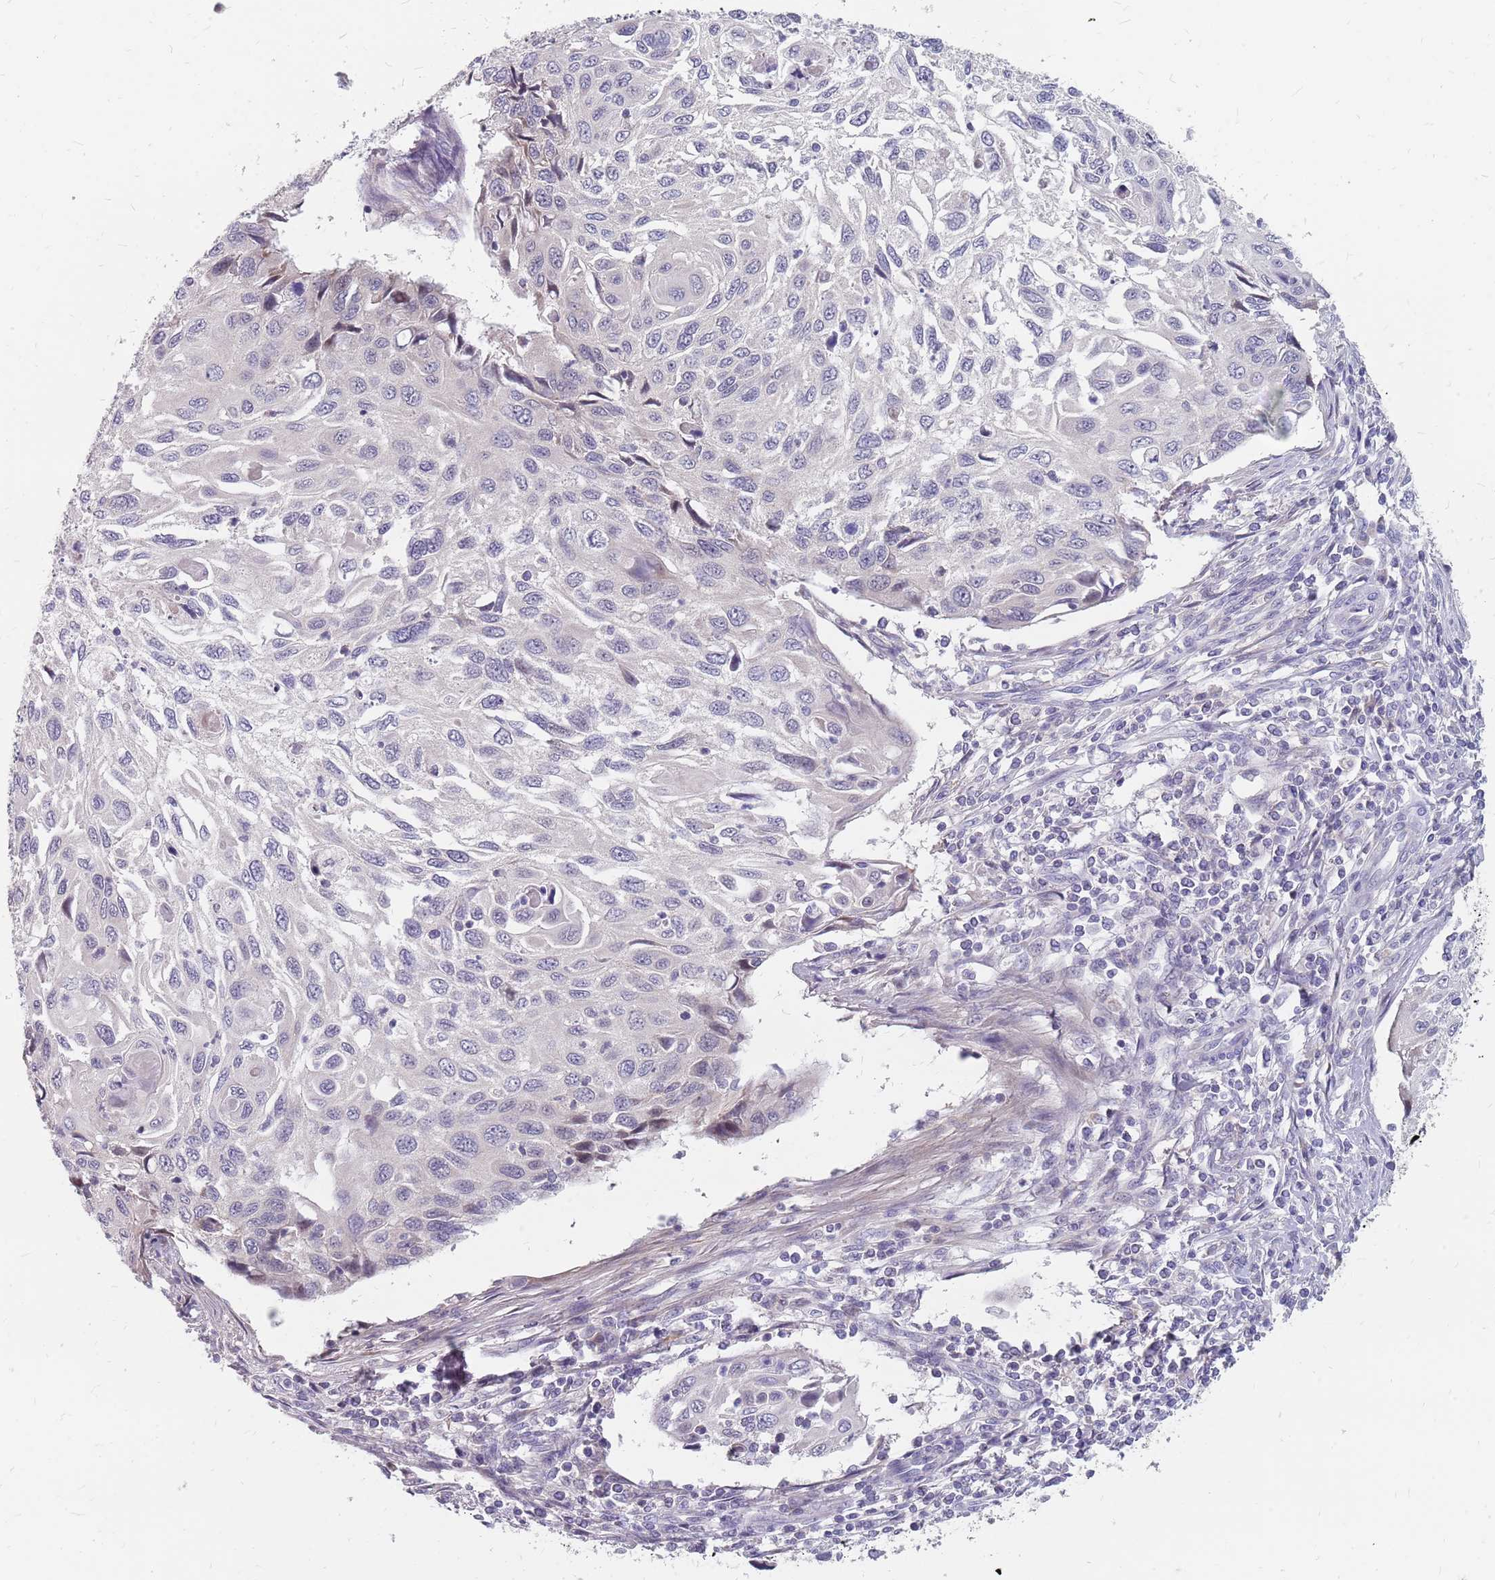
{"staining": {"intensity": "negative", "quantity": "none", "location": "none"}, "tissue": "cervical cancer", "cell_type": "Tumor cells", "image_type": "cancer", "snomed": [{"axis": "morphology", "description": "Squamous cell carcinoma, NOS"}, {"axis": "topography", "description": "Cervix"}], "caption": "A micrograph of cervical squamous cell carcinoma stained for a protein exhibits no brown staining in tumor cells.", "gene": "CMTR2", "patient": {"sex": "female", "age": 70}}